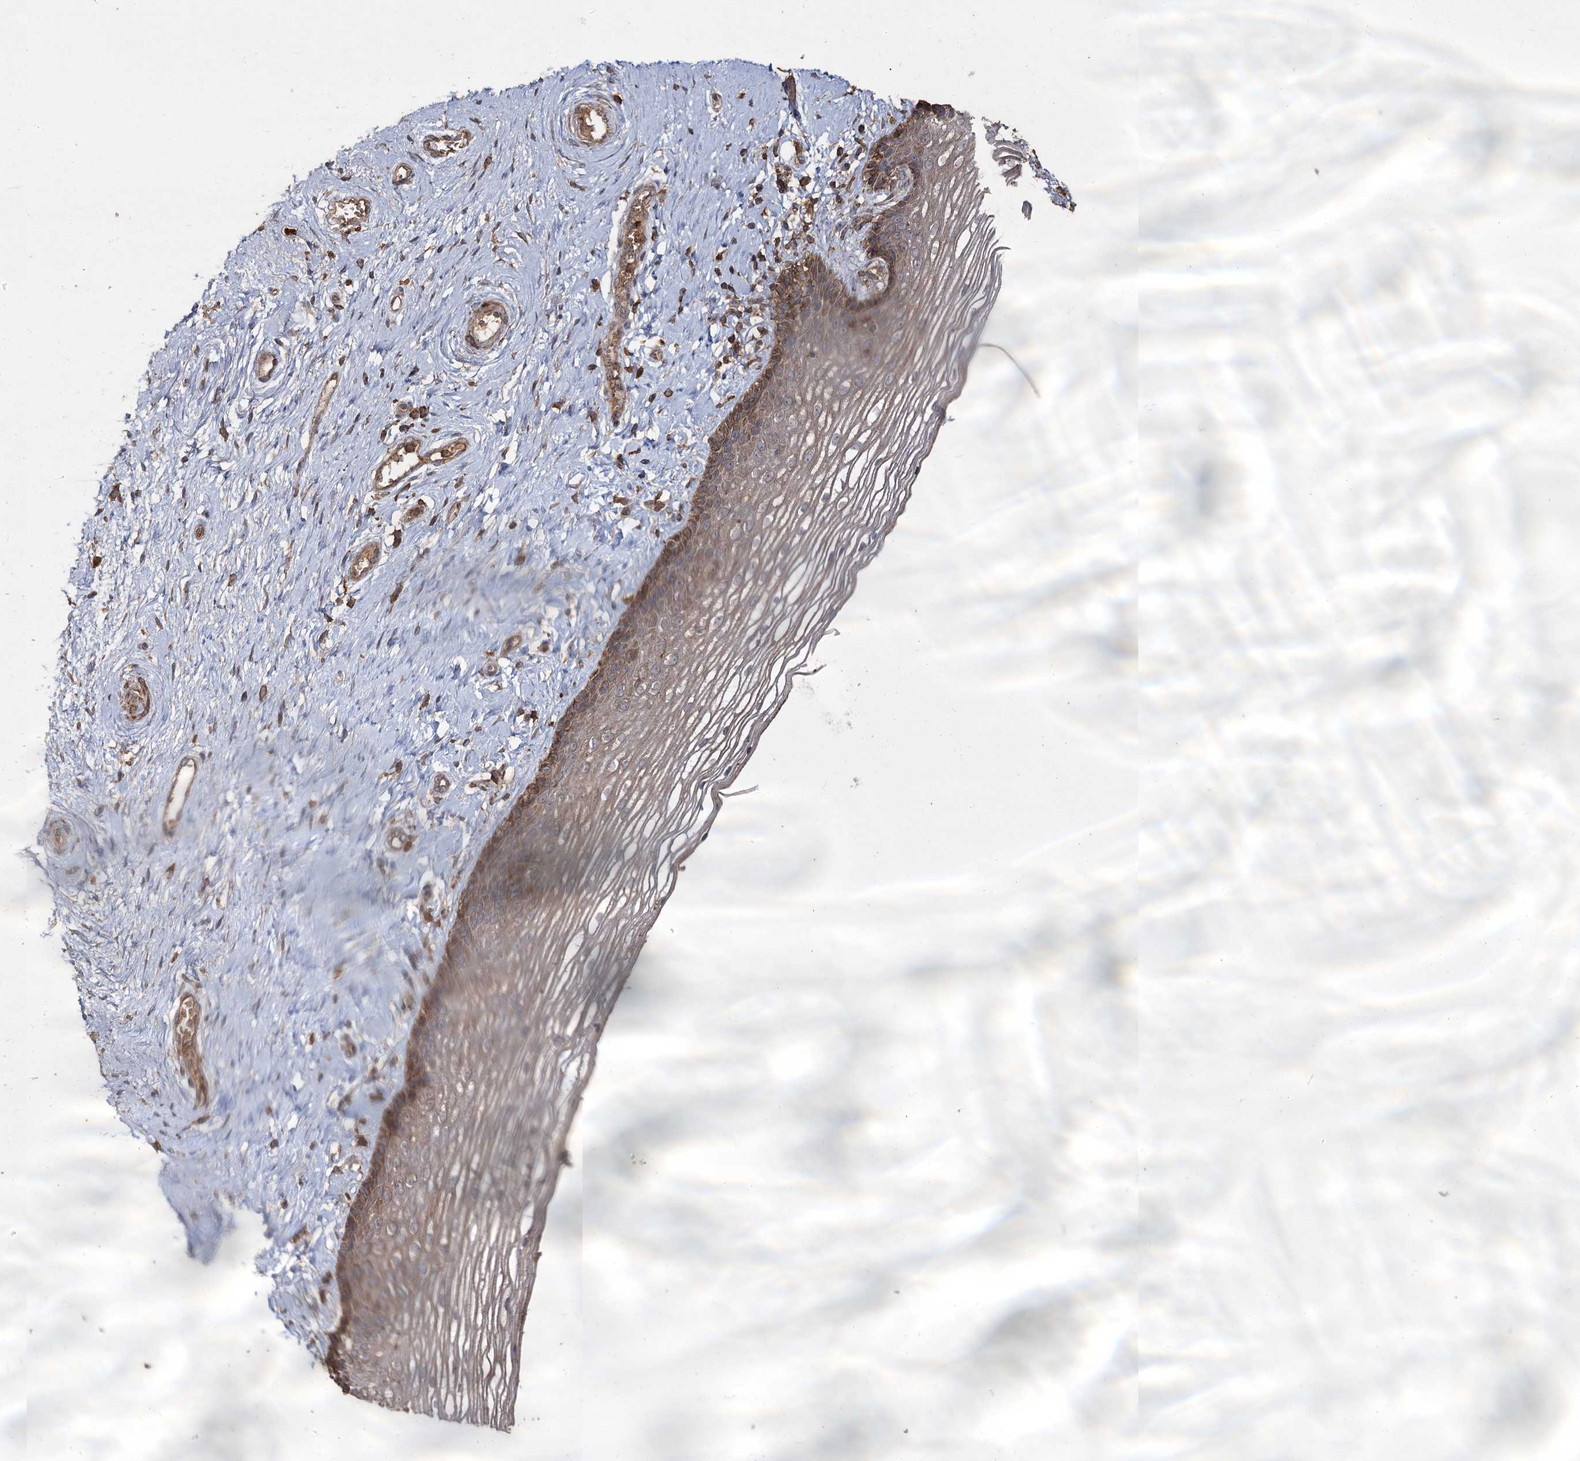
{"staining": {"intensity": "moderate", "quantity": ">75%", "location": "cytoplasmic/membranous"}, "tissue": "vagina", "cell_type": "Squamous epithelial cells", "image_type": "normal", "snomed": [{"axis": "morphology", "description": "Normal tissue, NOS"}, {"axis": "topography", "description": "Vagina"}], "caption": "Immunohistochemistry (IHC) (DAB (3,3'-diaminobenzidine)) staining of benign vagina shows moderate cytoplasmic/membranous protein staining in approximately >75% of squamous epithelial cells.", "gene": "PIK3C2A", "patient": {"sex": "female", "age": 46}}